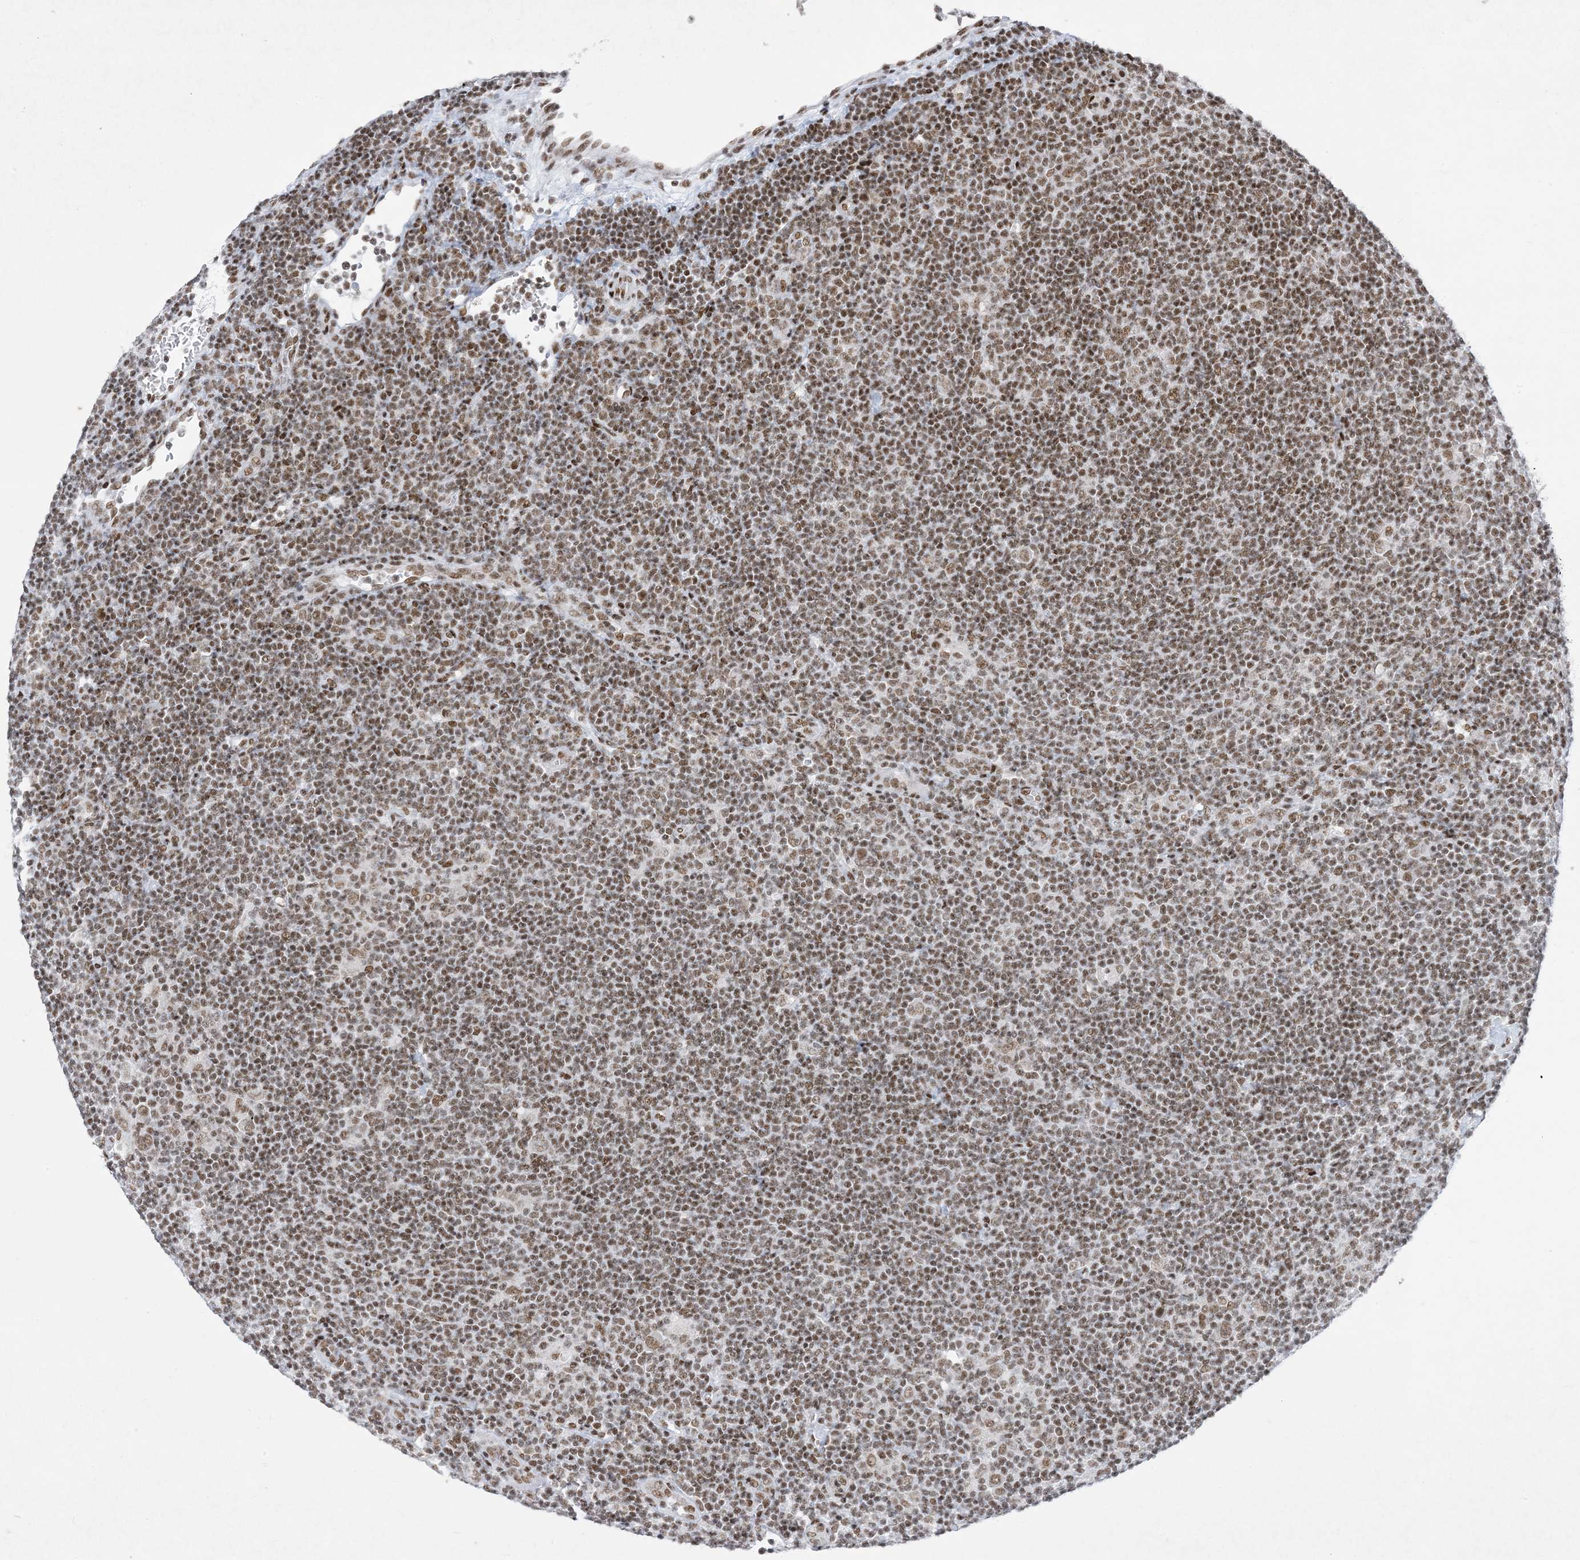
{"staining": {"intensity": "moderate", "quantity": ">75%", "location": "nuclear"}, "tissue": "lymphoma", "cell_type": "Tumor cells", "image_type": "cancer", "snomed": [{"axis": "morphology", "description": "Hodgkin's disease, NOS"}, {"axis": "topography", "description": "Lymph node"}], "caption": "This micrograph reveals lymphoma stained with immunohistochemistry (IHC) to label a protein in brown. The nuclear of tumor cells show moderate positivity for the protein. Nuclei are counter-stained blue.", "gene": "PKNOX2", "patient": {"sex": "female", "age": 57}}